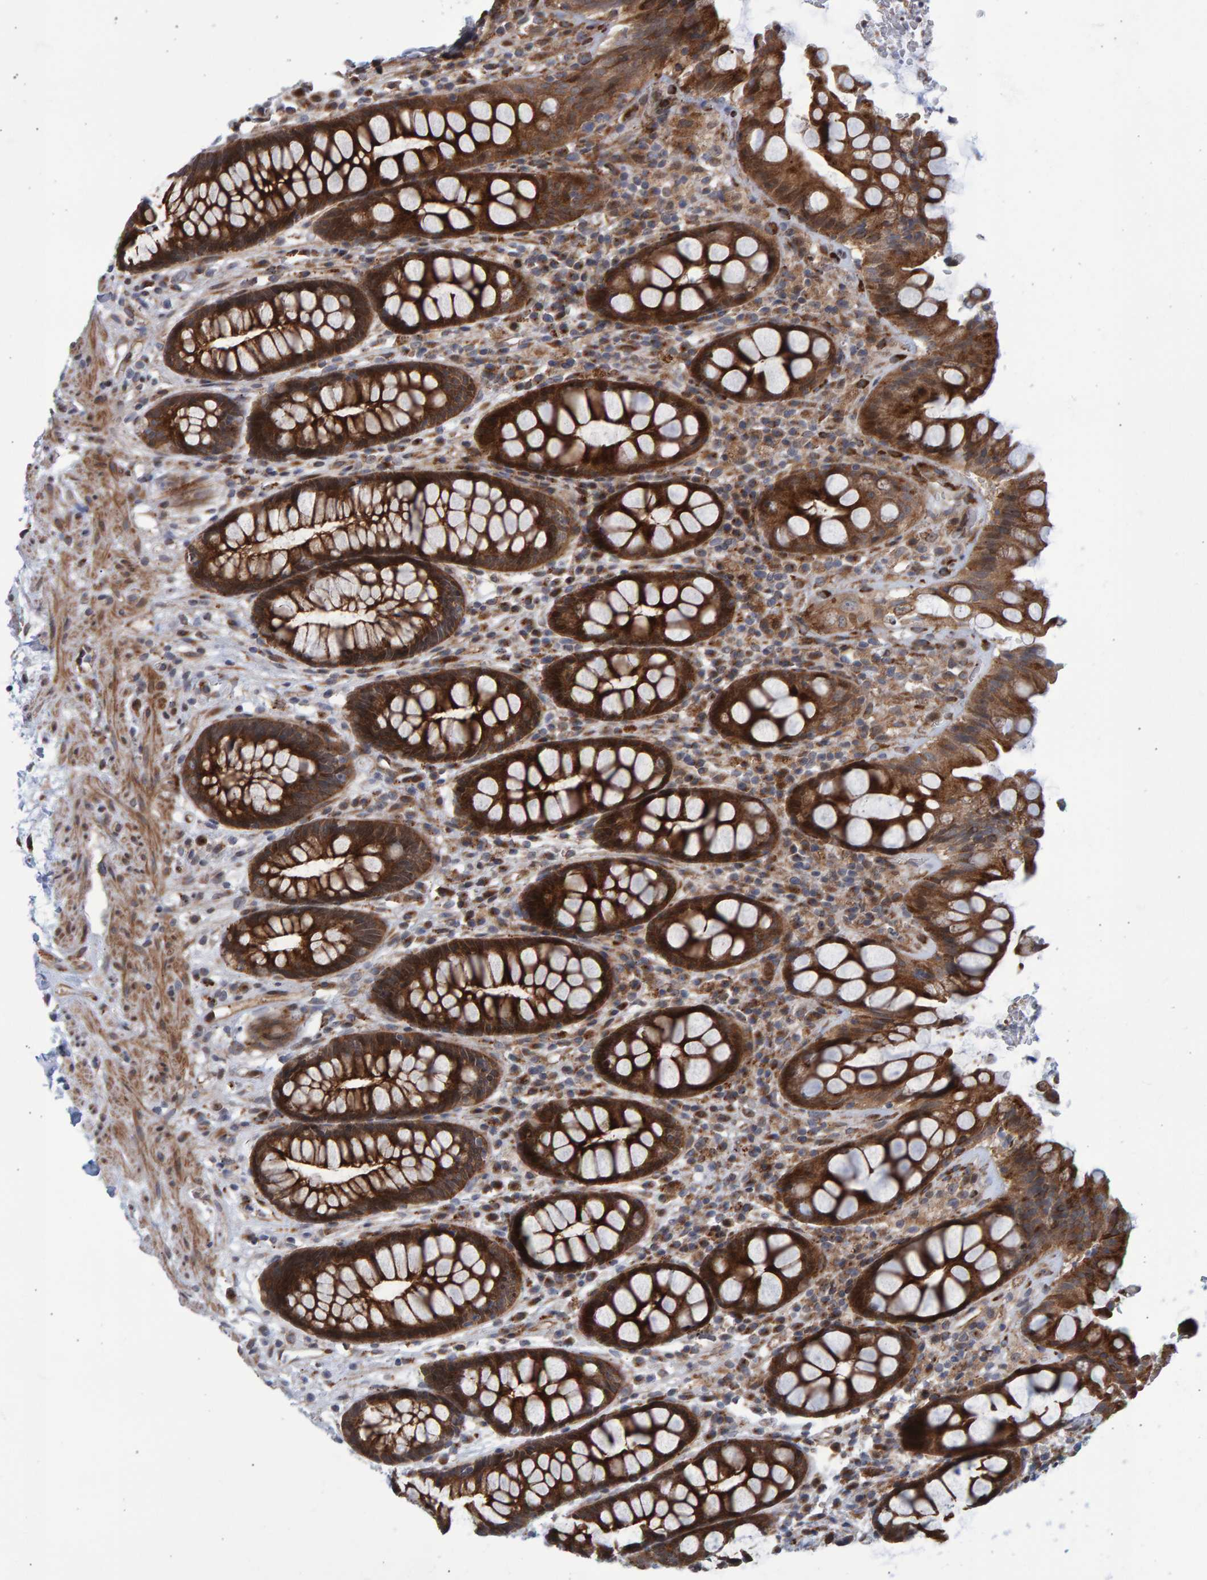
{"staining": {"intensity": "strong", "quantity": ">75%", "location": "cytoplasmic/membranous"}, "tissue": "rectum", "cell_type": "Glandular cells", "image_type": "normal", "snomed": [{"axis": "morphology", "description": "Normal tissue, NOS"}, {"axis": "topography", "description": "Rectum"}], "caption": "Immunohistochemistry image of normal human rectum stained for a protein (brown), which shows high levels of strong cytoplasmic/membranous staining in about >75% of glandular cells.", "gene": "LRBA", "patient": {"sex": "male", "age": 64}}